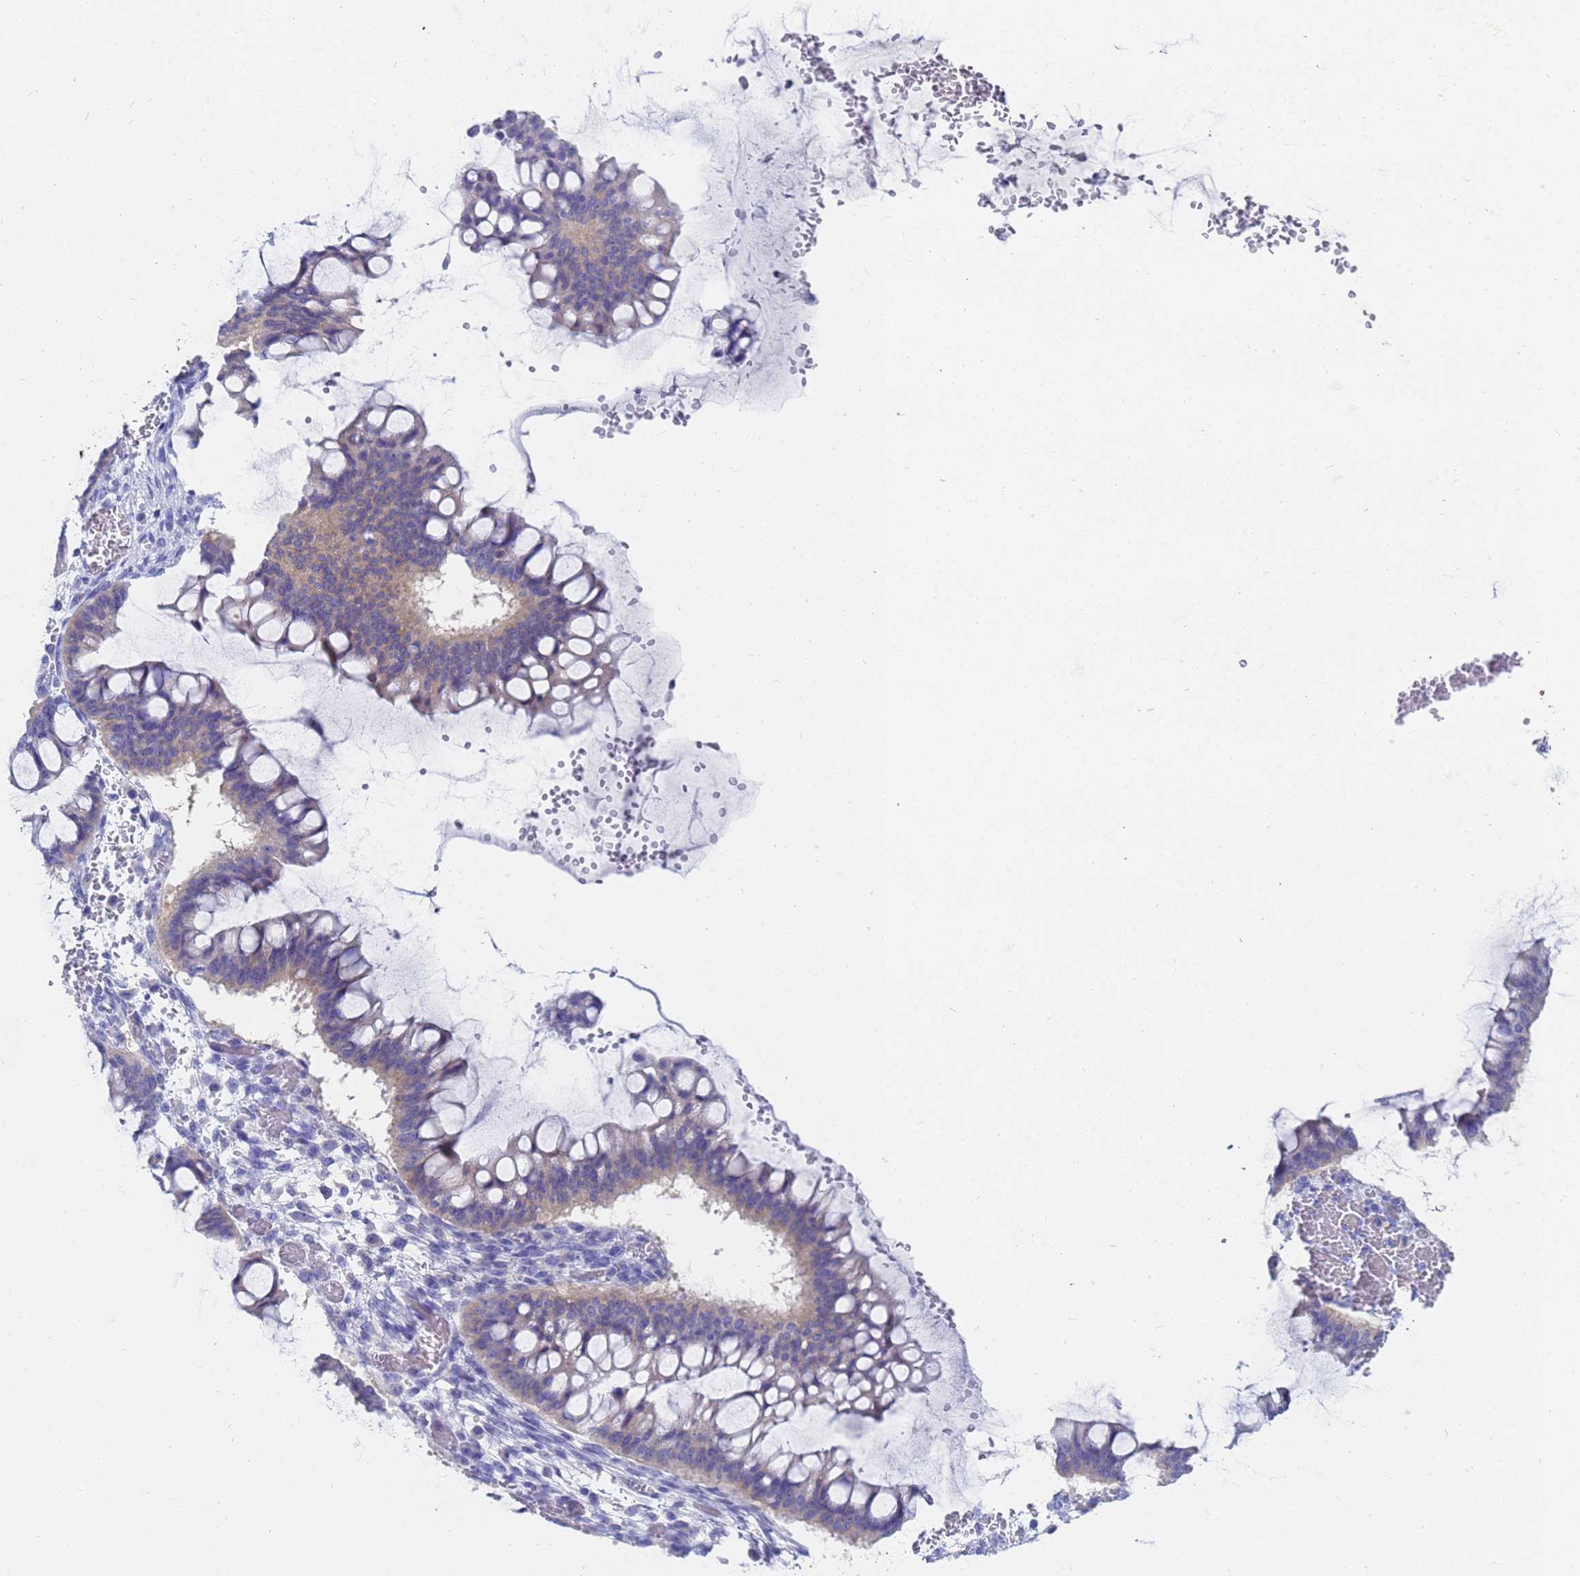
{"staining": {"intensity": "weak", "quantity": "<25%", "location": "cytoplasmic/membranous"}, "tissue": "ovarian cancer", "cell_type": "Tumor cells", "image_type": "cancer", "snomed": [{"axis": "morphology", "description": "Cystadenocarcinoma, mucinous, NOS"}, {"axis": "topography", "description": "Ovary"}], "caption": "Ovarian cancer stained for a protein using immunohistochemistry demonstrates no staining tumor cells.", "gene": "C2orf72", "patient": {"sex": "female", "age": 73}}